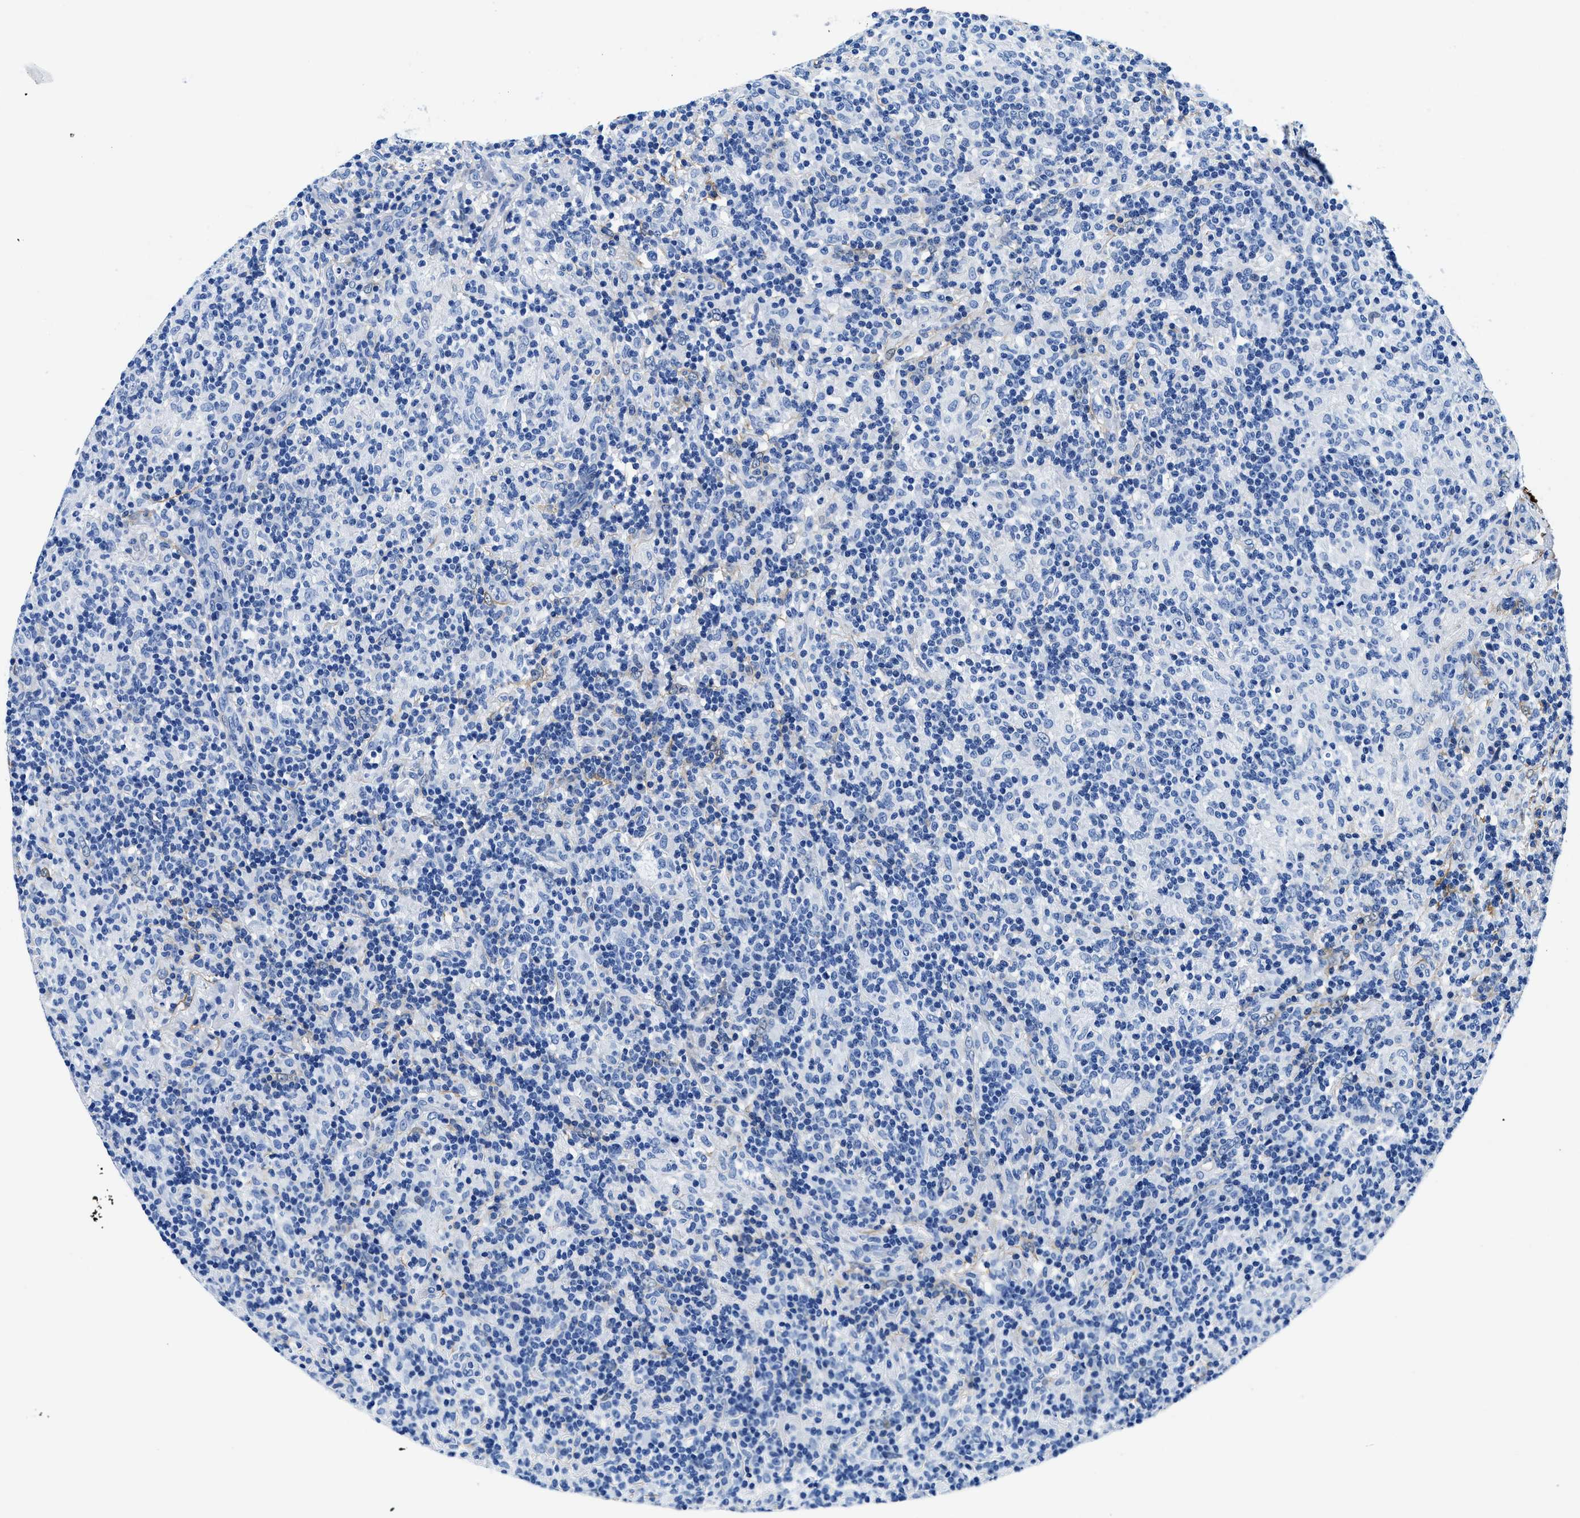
{"staining": {"intensity": "negative", "quantity": "none", "location": "none"}, "tissue": "lymphoma", "cell_type": "Tumor cells", "image_type": "cancer", "snomed": [{"axis": "morphology", "description": "Hodgkin's disease, NOS"}, {"axis": "topography", "description": "Lymph node"}], "caption": "Hodgkin's disease was stained to show a protein in brown. There is no significant expression in tumor cells.", "gene": "TEX261", "patient": {"sex": "male", "age": 70}}